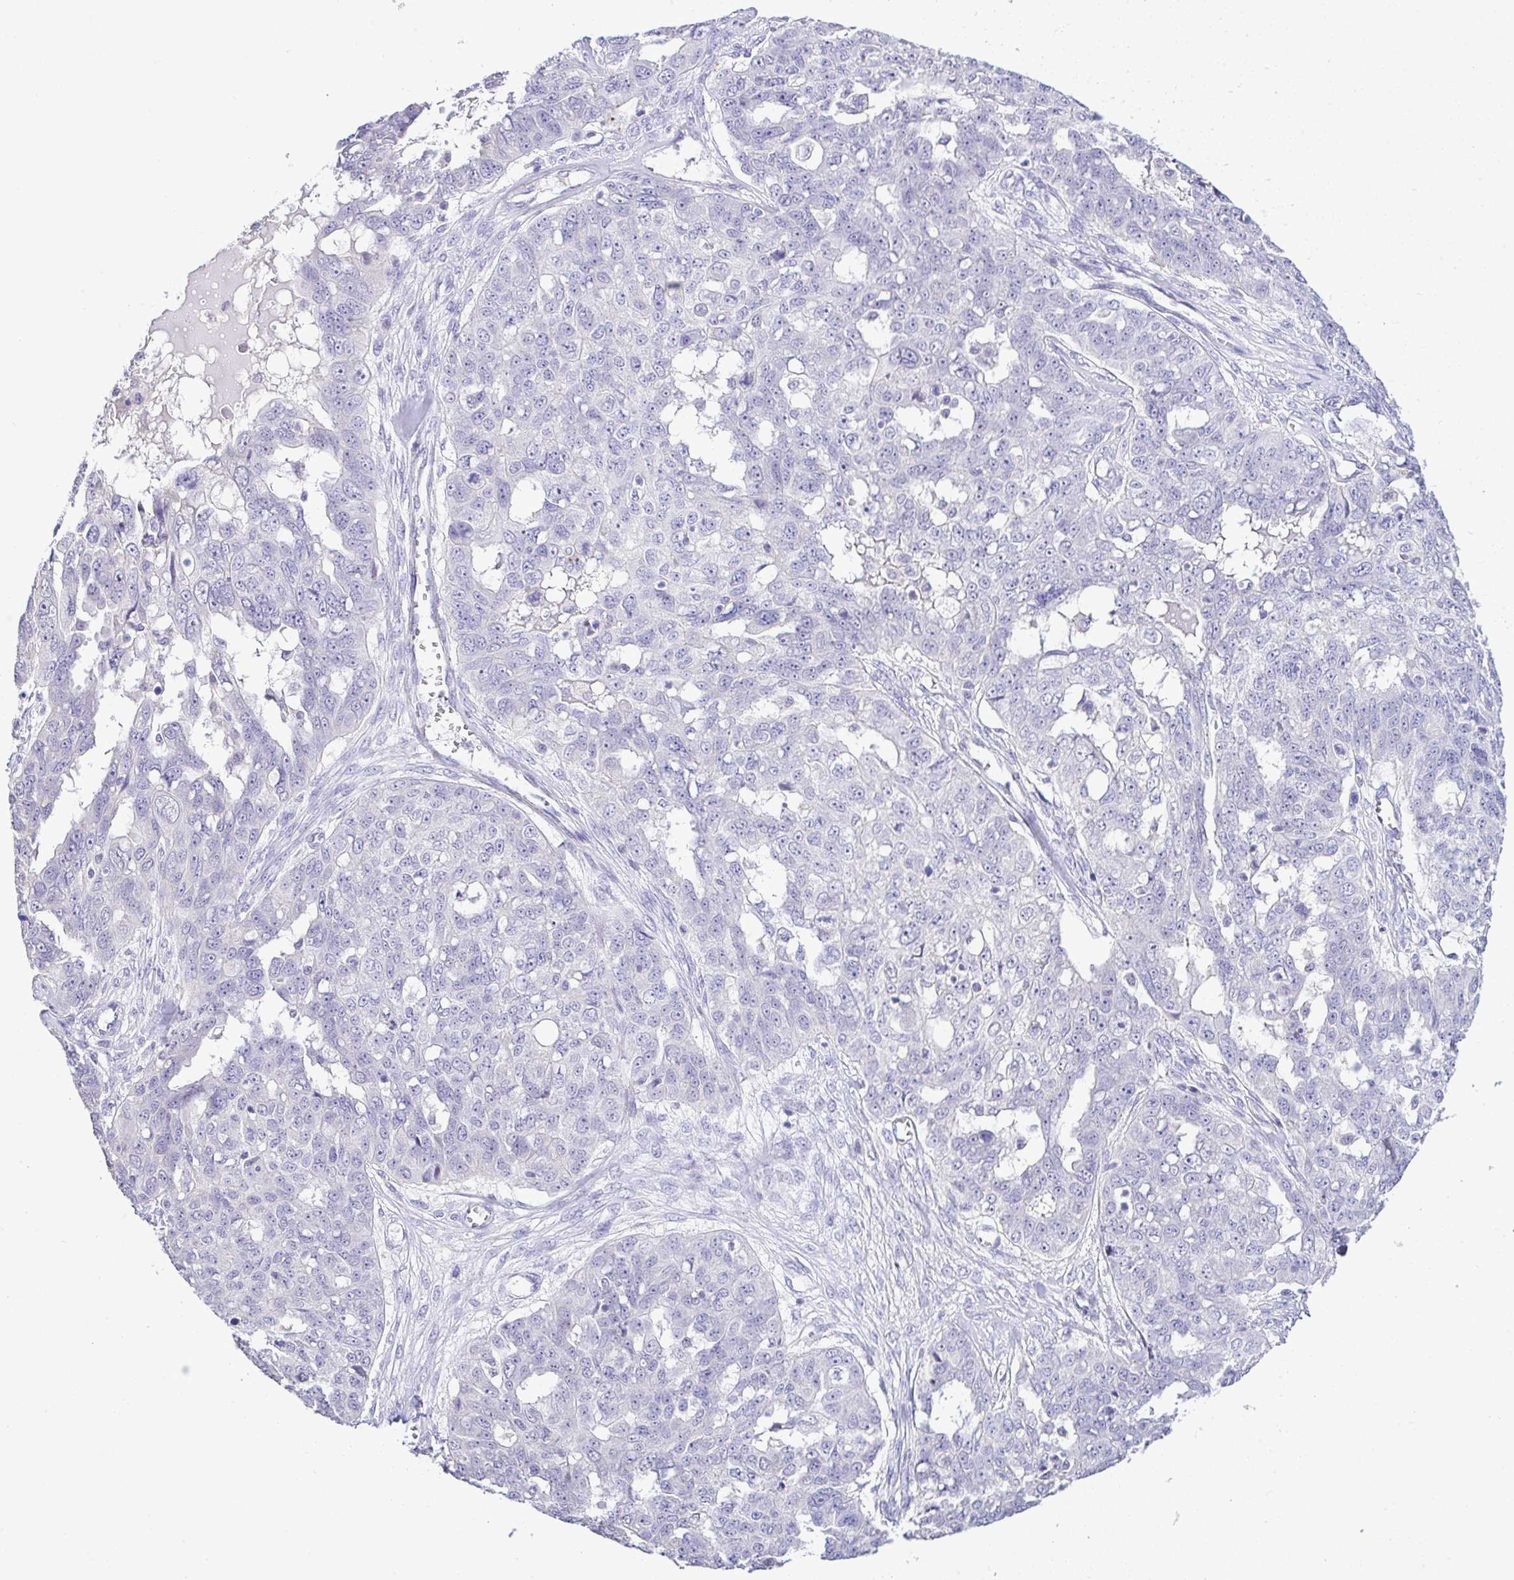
{"staining": {"intensity": "negative", "quantity": "none", "location": "none"}, "tissue": "ovarian cancer", "cell_type": "Tumor cells", "image_type": "cancer", "snomed": [{"axis": "morphology", "description": "Carcinoma, endometroid"}, {"axis": "topography", "description": "Ovary"}], "caption": "Protein analysis of ovarian cancer displays no significant expression in tumor cells.", "gene": "CTU1", "patient": {"sex": "female", "age": 70}}